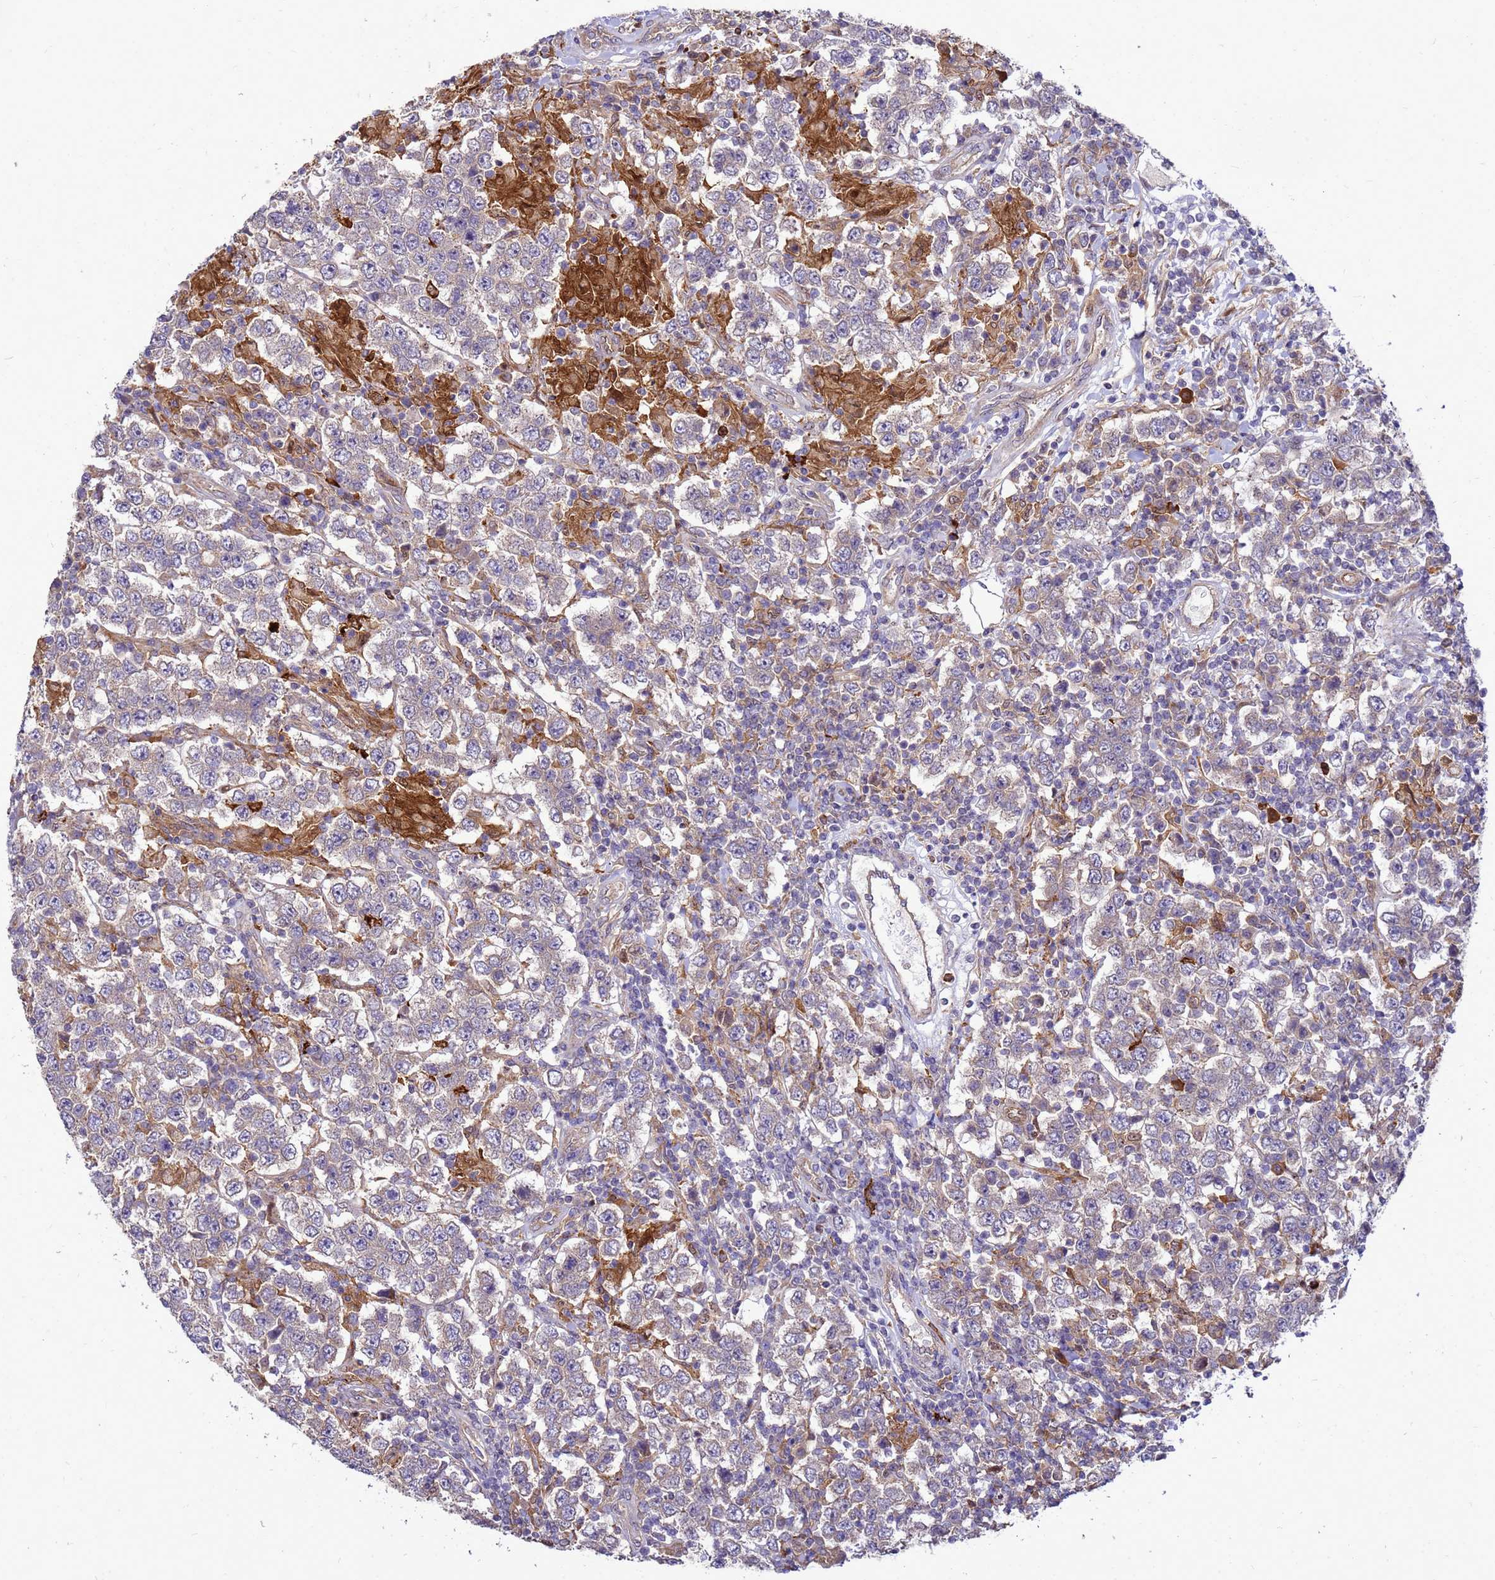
{"staining": {"intensity": "negative", "quantity": "none", "location": "none"}, "tissue": "testis cancer", "cell_type": "Tumor cells", "image_type": "cancer", "snomed": [{"axis": "morphology", "description": "Normal tissue, NOS"}, {"axis": "morphology", "description": "Urothelial carcinoma, High grade"}, {"axis": "morphology", "description": "Seminoma, NOS"}, {"axis": "morphology", "description": "Carcinoma, Embryonal, NOS"}, {"axis": "topography", "description": "Urinary bladder"}, {"axis": "topography", "description": "Testis"}], "caption": "The immunohistochemistry (IHC) photomicrograph has no significant positivity in tumor cells of embryonal carcinoma (testis) tissue.", "gene": "RNF215", "patient": {"sex": "male", "age": 41}}